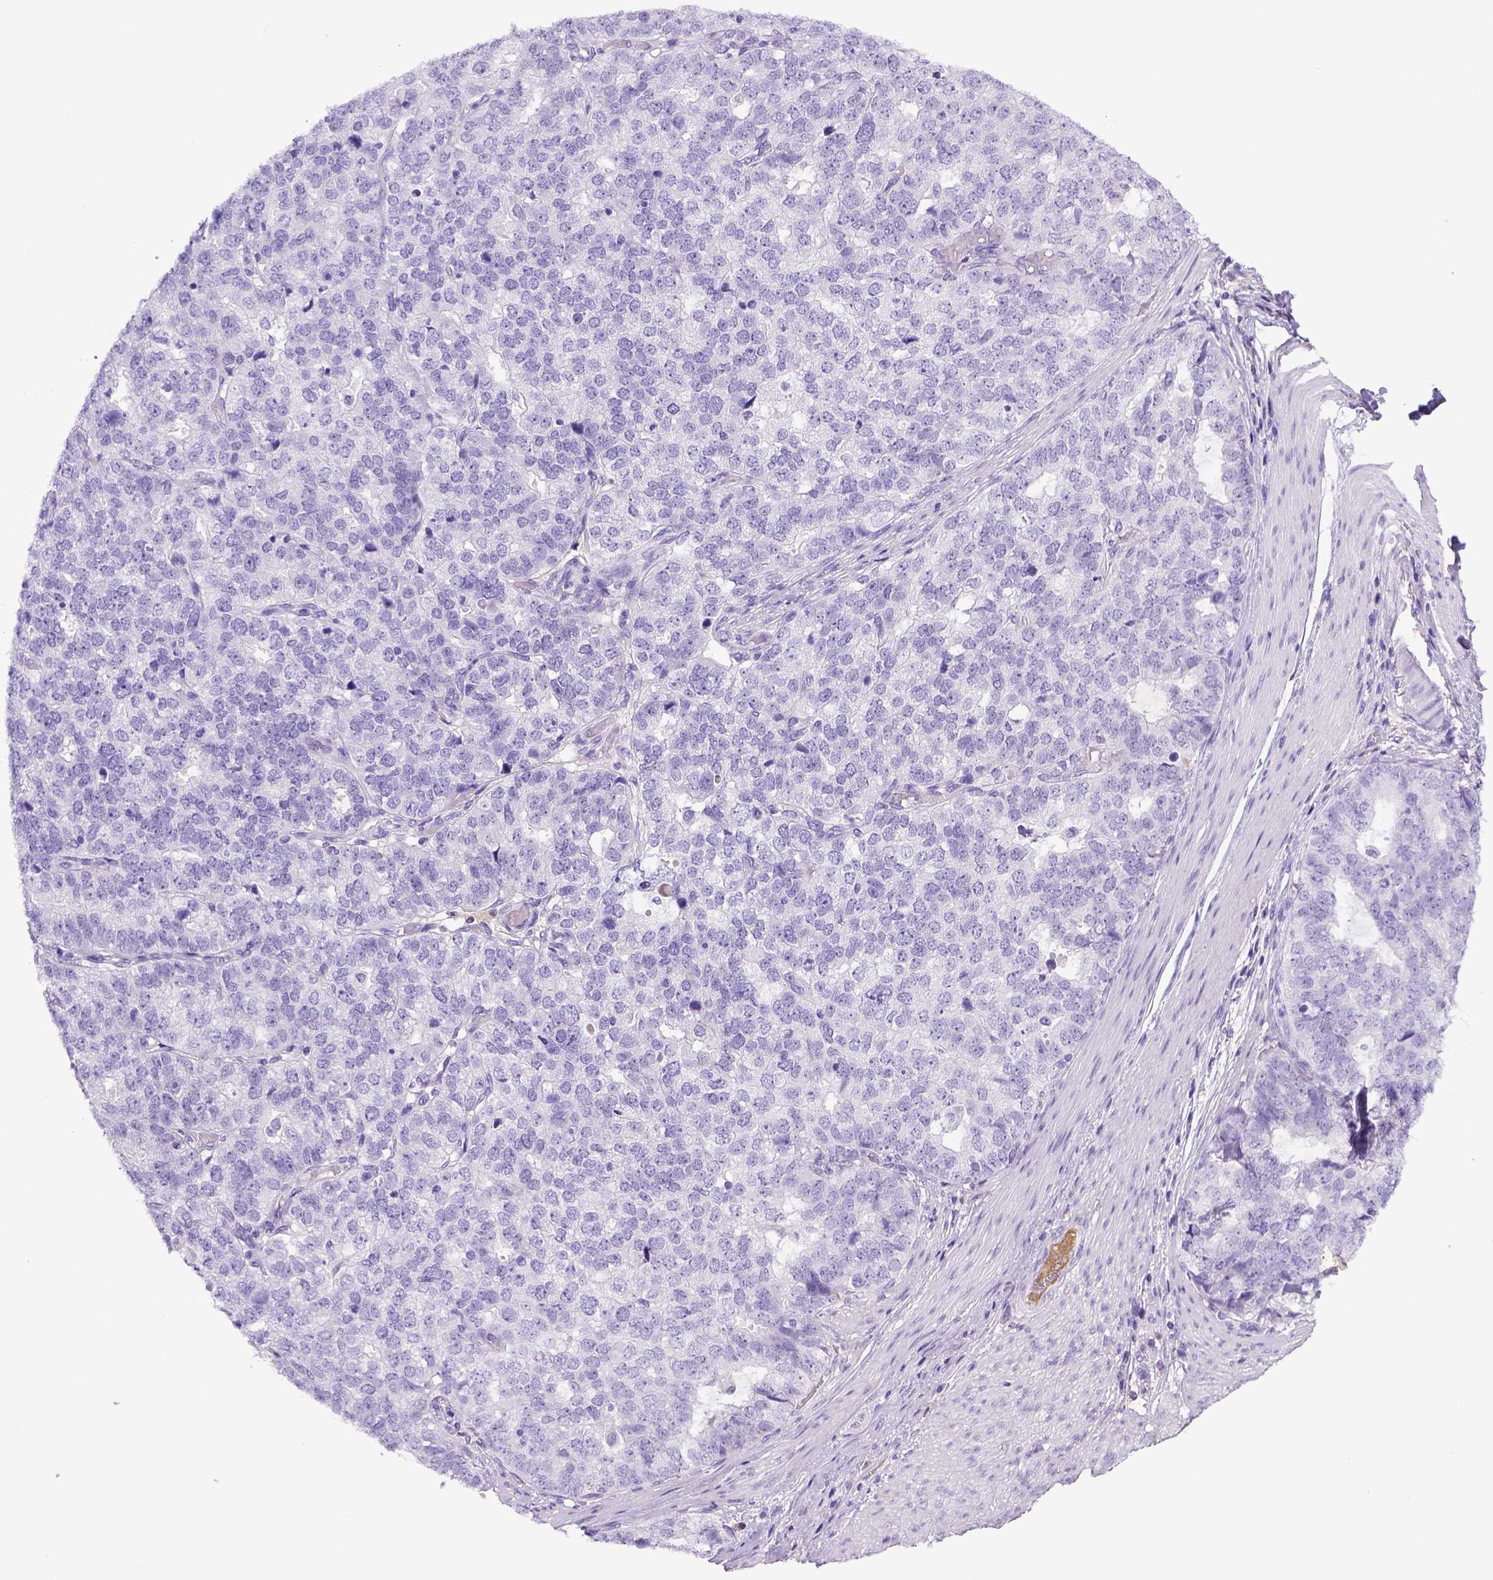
{"staining": {"intensity": "negative", "quantity": "none", "location": "none"}, "tissue": "stomach cancer", "cell_type": "Tumor cells", "image_type": "cancer", "snomed": [{"axis": "morphology", "description": "Adenocarcinoma, NOS"}, {"axis": "topography", "description": "Stomach"}], "caption": "Tumor cells show no significant staining in stomach cancer.", "gene": "ITIH4", "patient": {"sex": "male", "age": 69}}